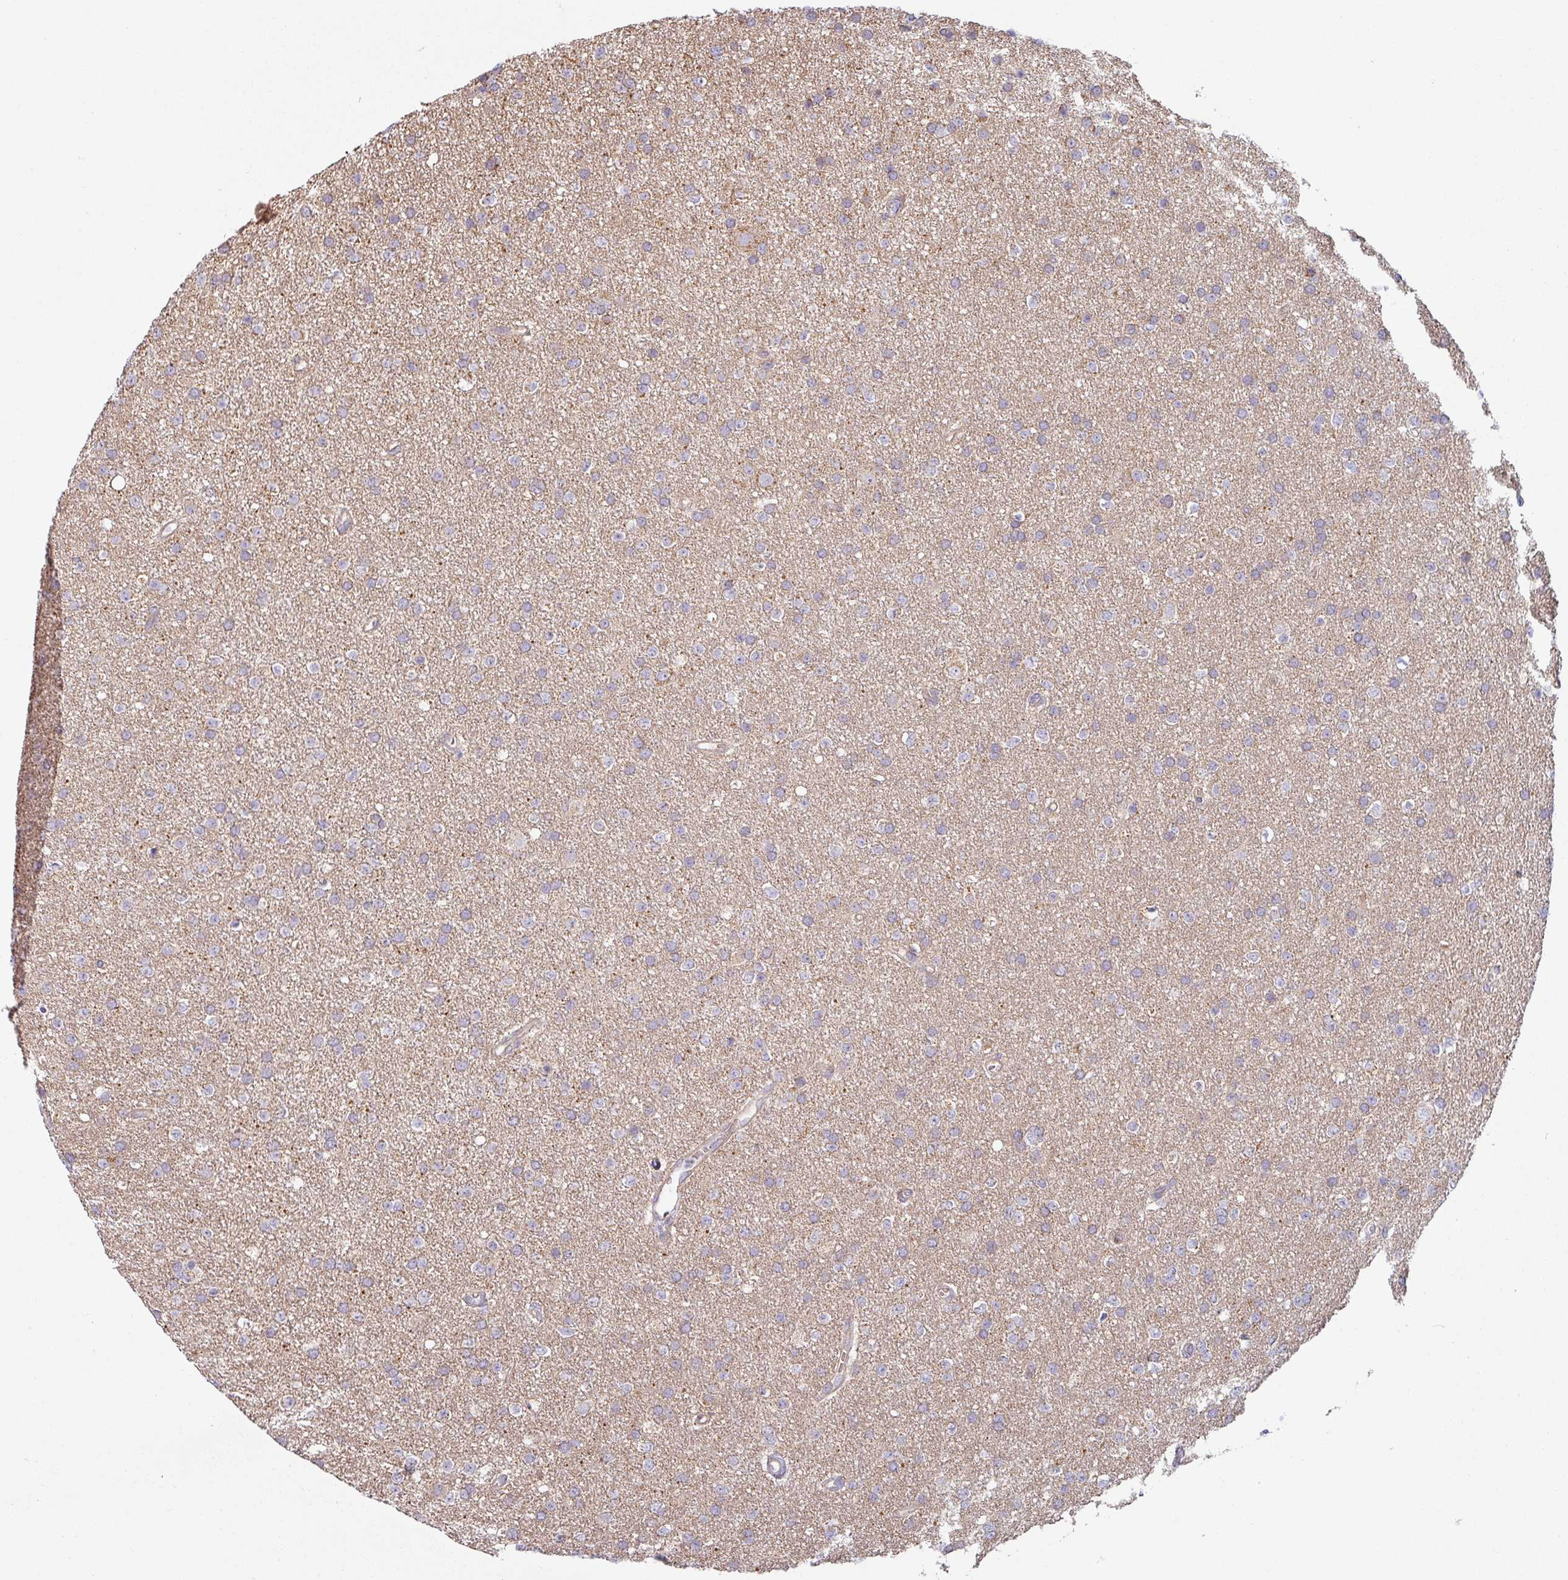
{"staining": {"intensity": "negative", "quantity": "none", "location": "none"}, "tissue": "glioma", "cell_type": "Tumor cells", "image_type": "cancer", "snomed": [{"axis": "morphology", "description": "Glioma, malignant, Low grade"}, {"axis": "topography", "description": "Brain"}], "caption": "This is an immunohistochemistry (IHC) photomicrograph of glioma. There is no expression in tumor cells.", "gene": "PLEKHJ1", "patient": {"sex": "female", "age": 34}}